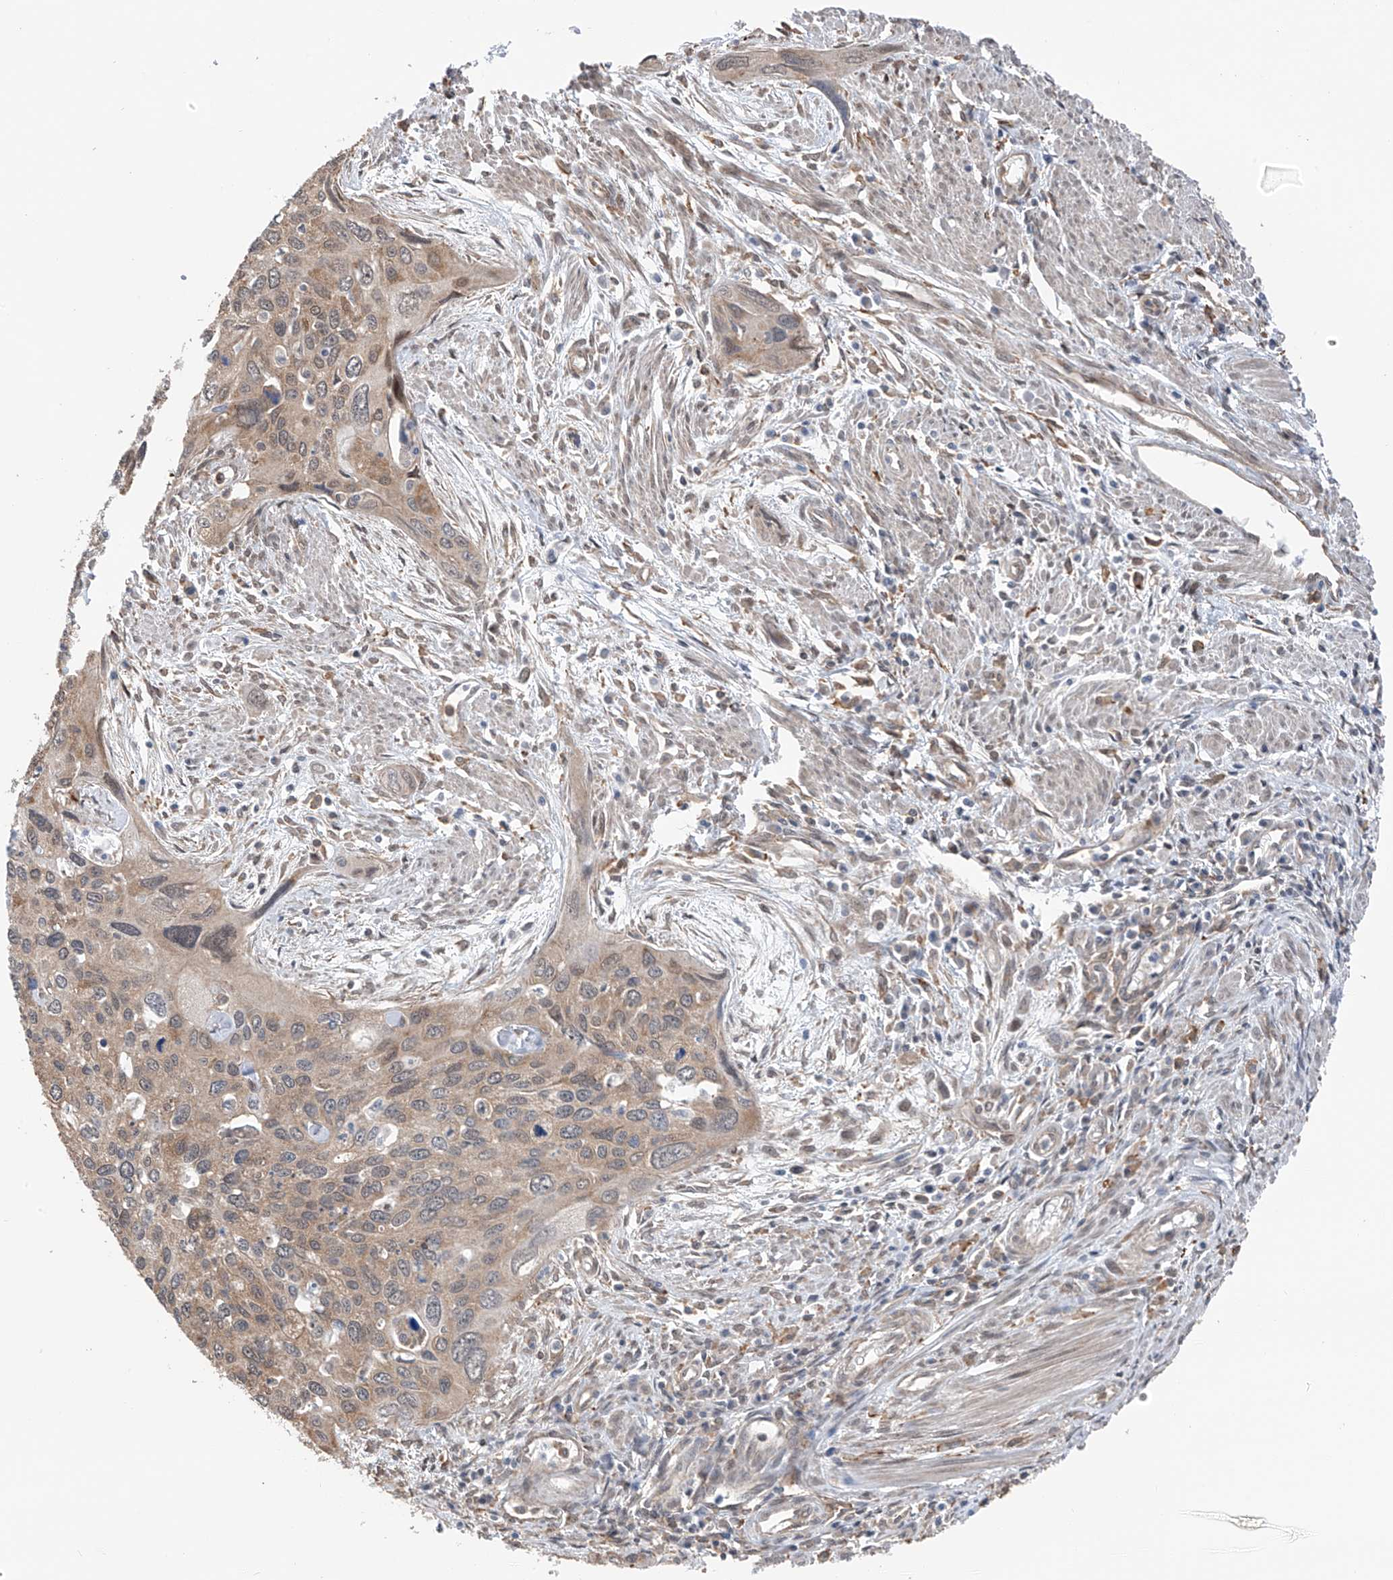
{"staining": {"intensity": "moderate", "quantity": ">75%", "location": "cytoplasmic/membranous"}, "tissue": "cervical cancer", "cell_type": "Tumor cells", "image_type": "cancer", "snomed": [{"axis": "morphology", "description": "Squamous cell carcinoma, NOS"}, {"axis": "topography", "description": "Cervix"}], "caption": "A medium amount of moderate cytoplasmic/membranous positivity is present in about >75% of tumor cells in cervical cancer tissue.", "gene": "ZNF189", "patient": {"sex": "female", "age": 55}}